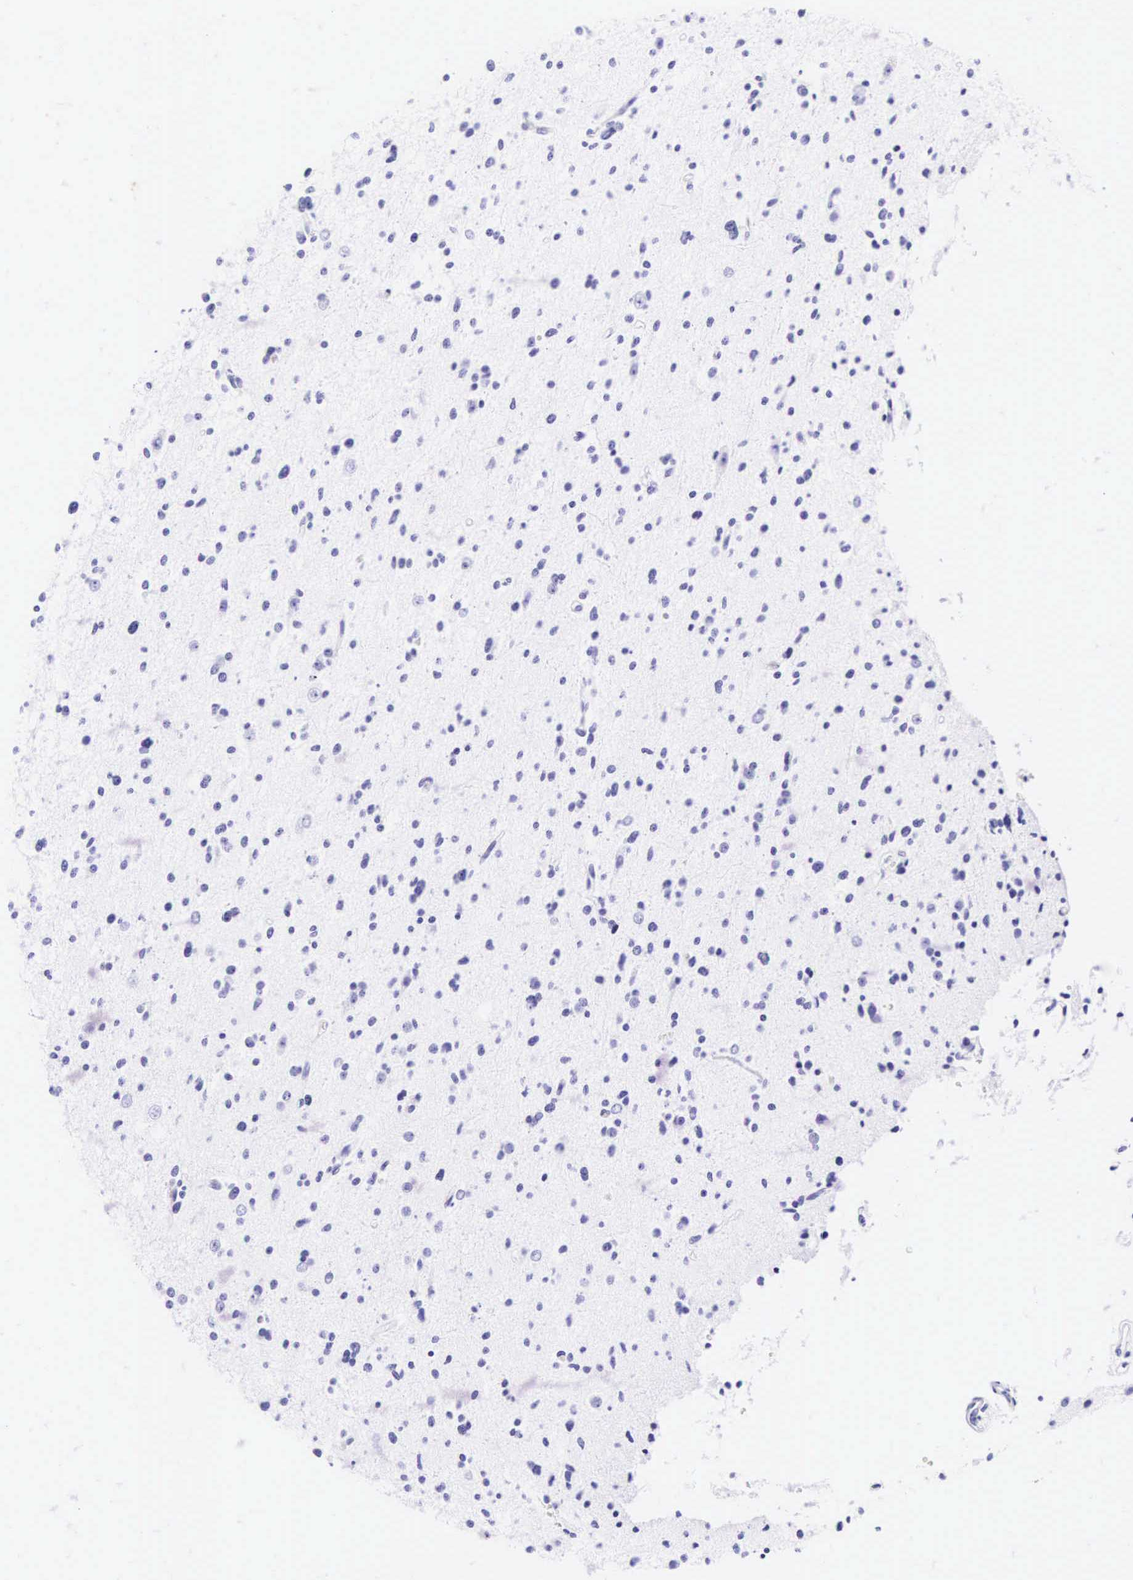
{"staining": {"intensity": "negative", "quantity": "none", "location": "none"}, "tissue": "glioma", "cell_type": "Tumor cells", "image_type": "cancer", "snomed": [{"axis": "morphology", "description": "Glioma, malignant, Low grade"}, {"axis": "topography", "description": "Brain"}], "caption": "Tumor cells show no significant protein staining in glioma.", "gene": "KRT18", "patient": {"sex": "female", "age": 46}}